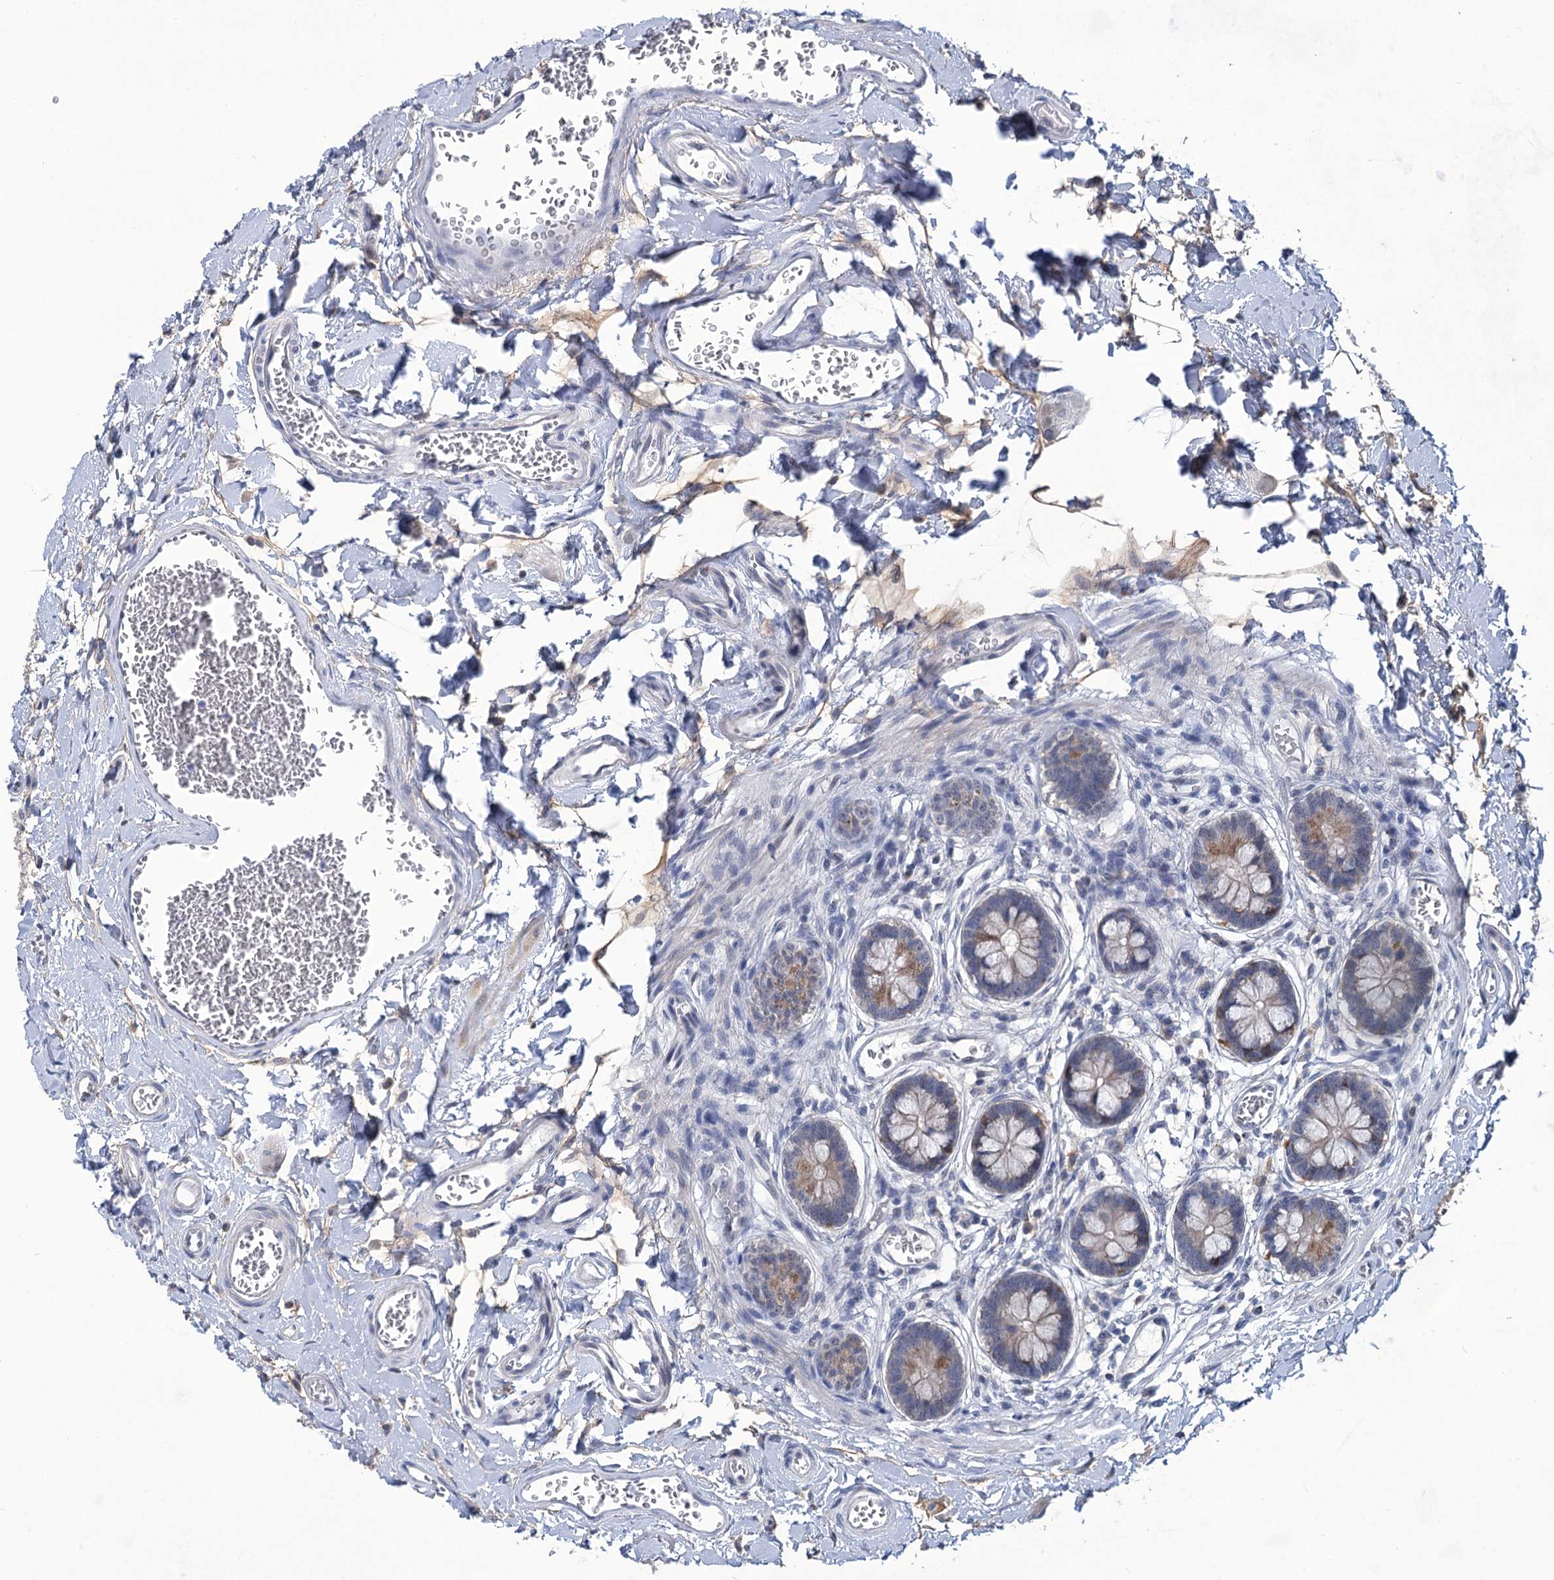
{"staining": {"intensity": "strong", "quantity": "25%-75%", "location": "cytoplasmic/membranous"}, "tissue": "small intestine", "cell_type": "Glandular cells", "image_type": "normal", "snomed": [{"axis": "morphology", "description": "Normal tissue, NOS"}, {"axis": "topography", "description": "Small intestine"}], "caption": "Immunohistochemistry micrograph of unremarkable small intestine: small intestine stained using immunohistochemistry (IHC) displays high levels of strong protein expression localized specifically in the cytoplasmic/membranous of glandular cells, appearing as a cytoplasmic/membranous brown color.", "gene": "TTC17", "patient": {"sex": "male", "age": 52}}